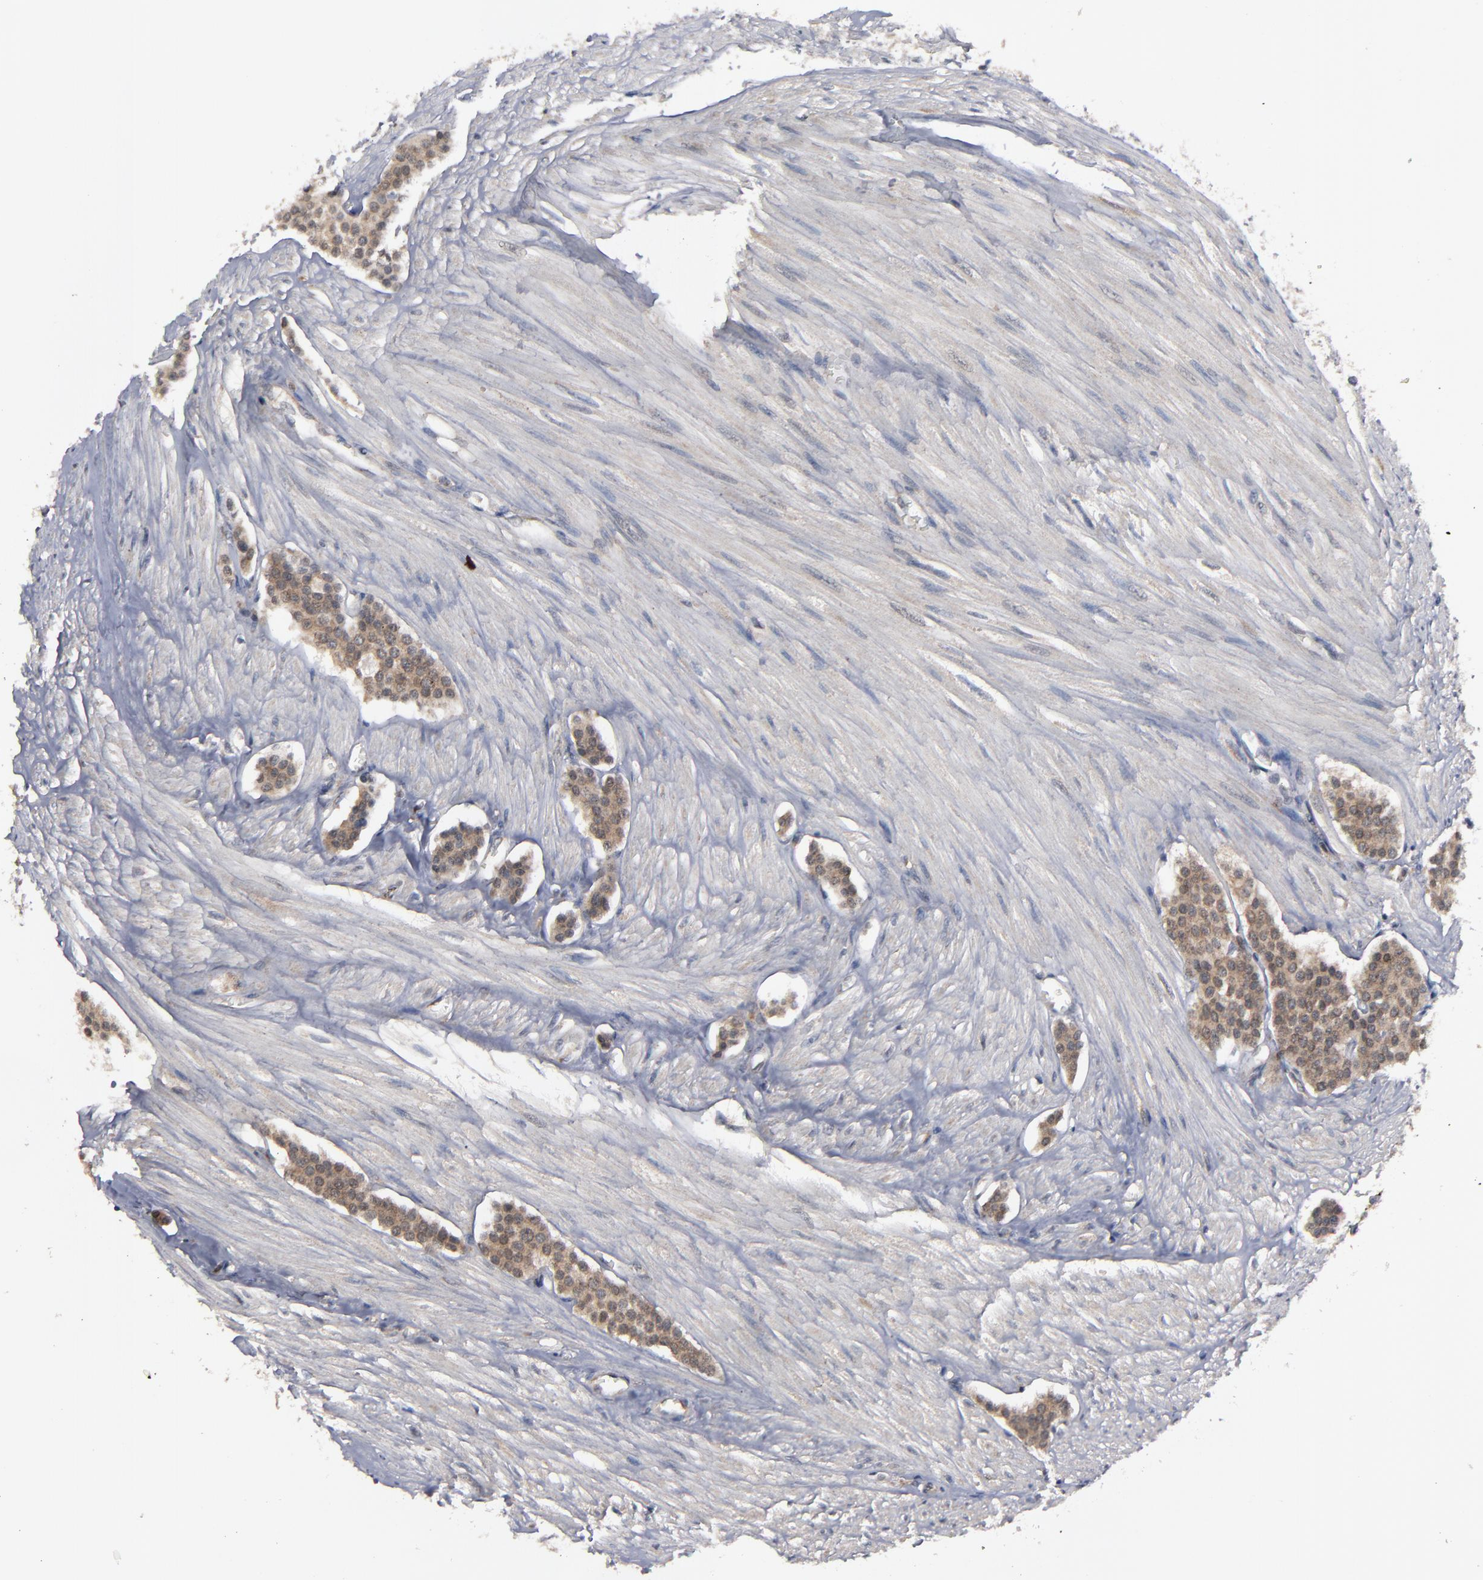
{"staining": {"intensity": "weak", "quantity": ">75%", "location": "cytoplasmic/membranous"}, "tissue": "carcinoid", "cell_type": "Tumor cells", "image_type": "cancer", "snomed": [{"axis": "morphology", "description": "Carcinoid, malignant, NOS"}, {"axis": "topography", "description": "Small intestine"}], "caption": "Malignant carcinoid stained with immunohistochemistry (IHC) displays weak cytoplasmic/membranous staining in approximately >75% of tumor cells.", "gene": "ALG13", "patient": {"sex": "male", "age": 60}}